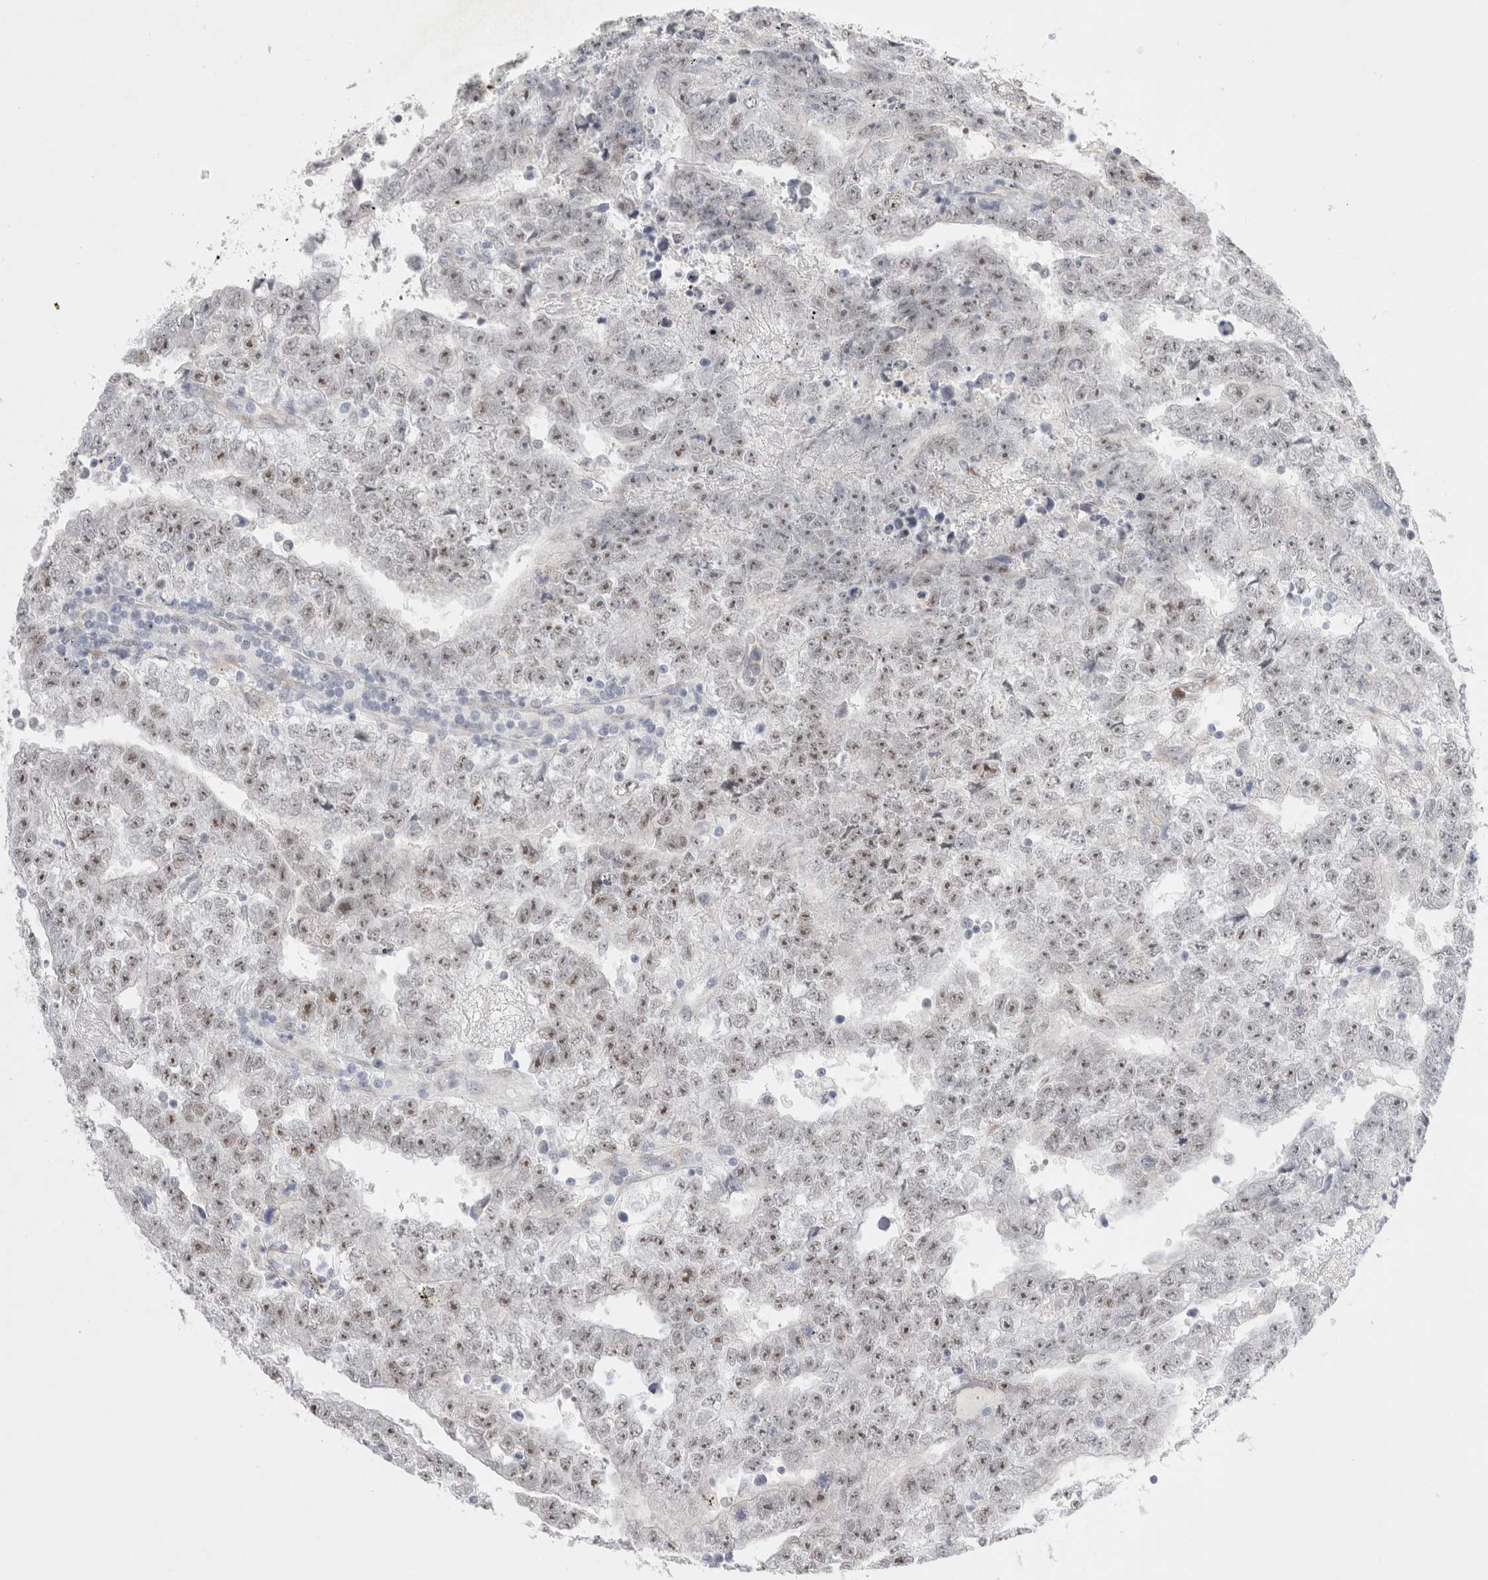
{"staining": {"intensity": "moderate", "quantity": ">75%", "location": "nuclear"}, "tissue": "testis cancer", "cell_type": "Tumor cells", "image_type": "cancer", "snomed": [{"axis": "morphology", "description": "Carcinoma, Embryonal, NOS"}, {"axis": "topography", "description": "Testis"}], "caption": "Tumor cells display medium levels of moderate nuclear staining in about >75% of cells in testis cancer (embryonal carcinoma).", "gene": "TRMT1L", "patient": {"sex": "male", "age": 25}}